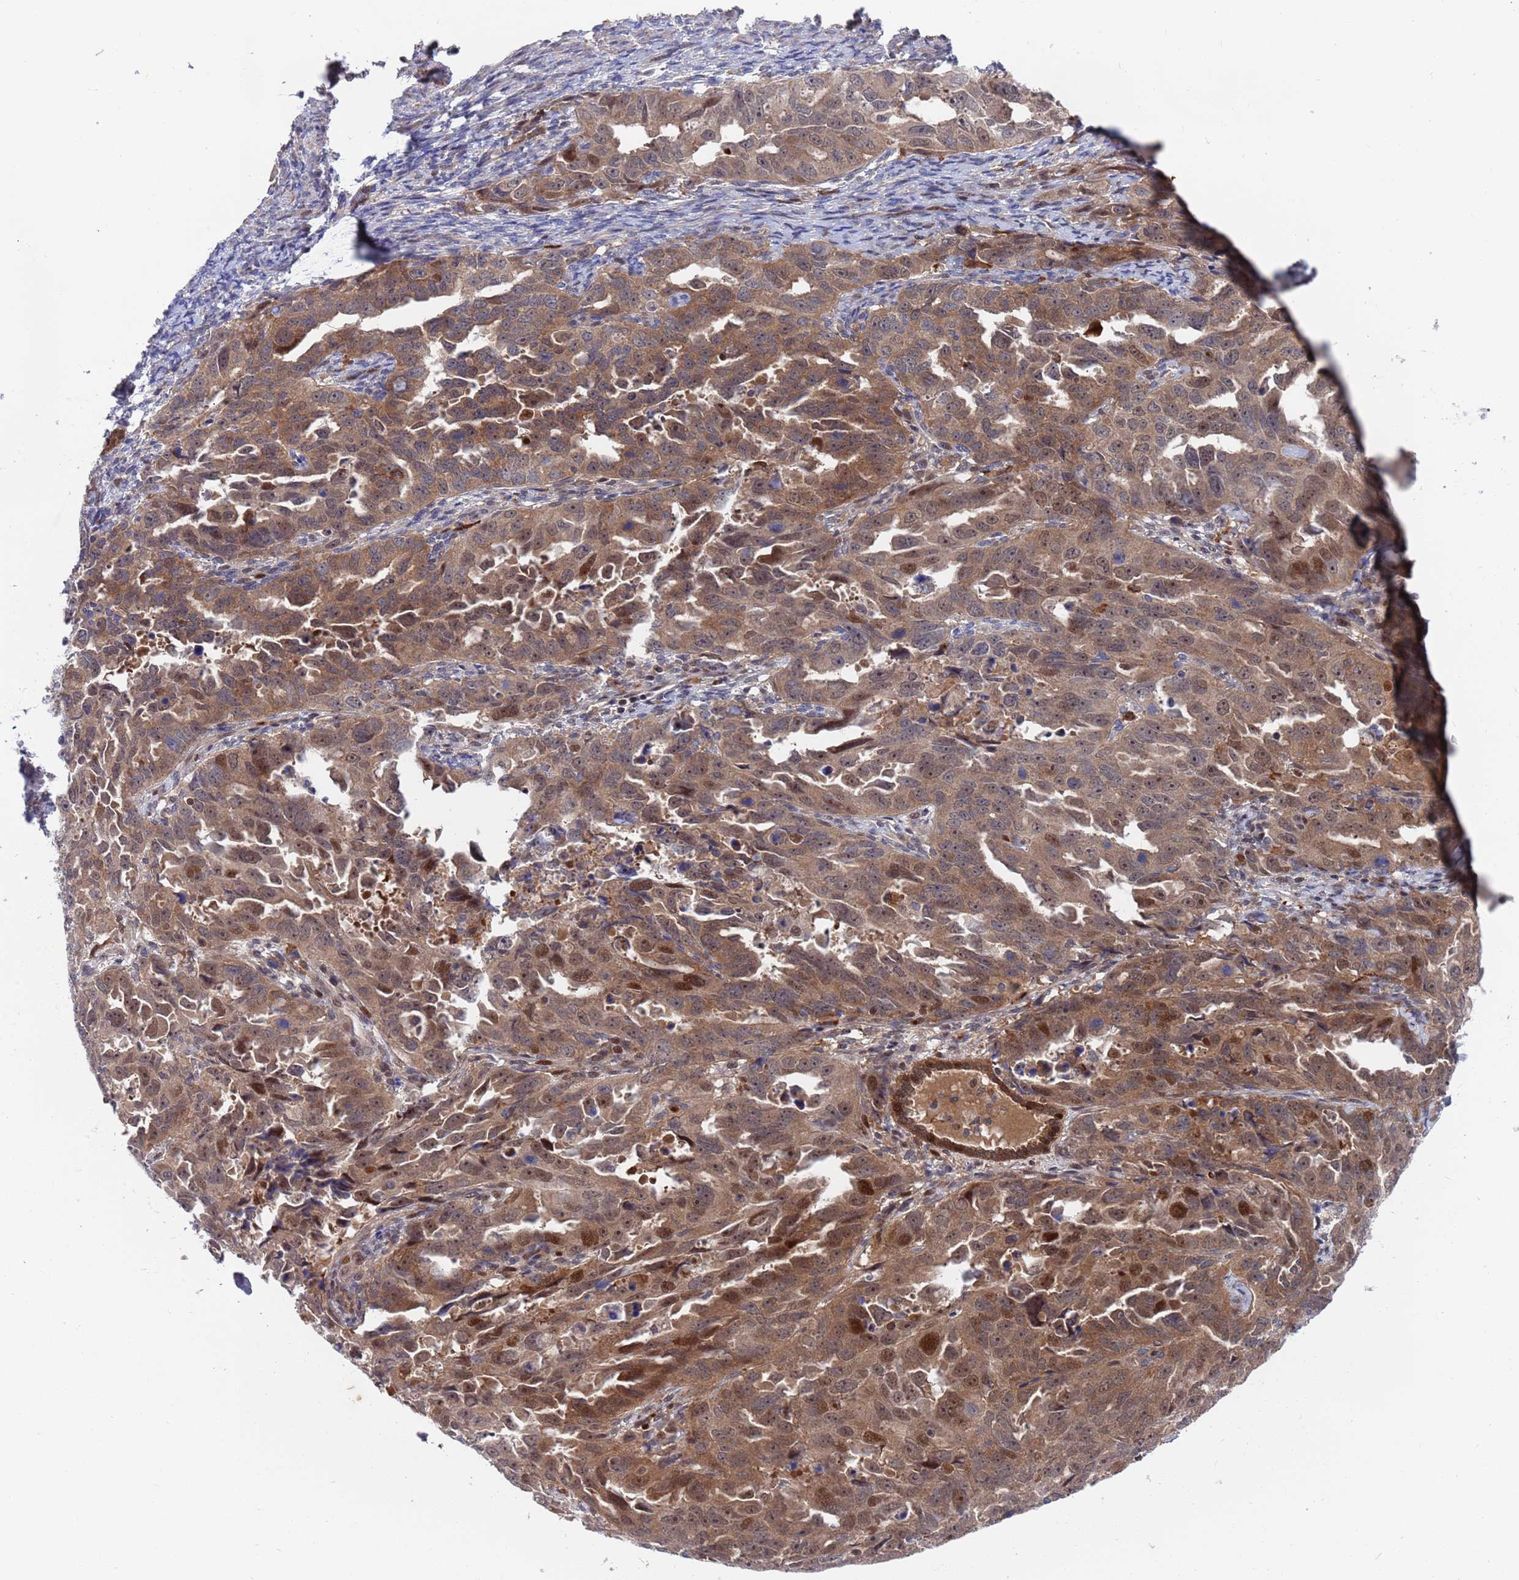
{"staining": {"intensity": "moderate", "quantity": ">75%", "location": "cytoplasmic/membranous,nuclear"}, "tissue": "endometrial cancer", "cell_type": "Tumor cells", "image_type": "cancer", "snomed": [{"axis": "morphology", "description": "Adenocarcinoma, NOS"}, {"axis": "topography", "description": "Endometrium"}], "caption": "The histopathology image exhibits a brown stain indicating the presence of a protein in the cytoplasmic/membranous and nuclear of tumor cells in adenocarcinoma (endometrial).", "gene": "TMBIM6", "patient": {"sex": "female", "age": 65}}